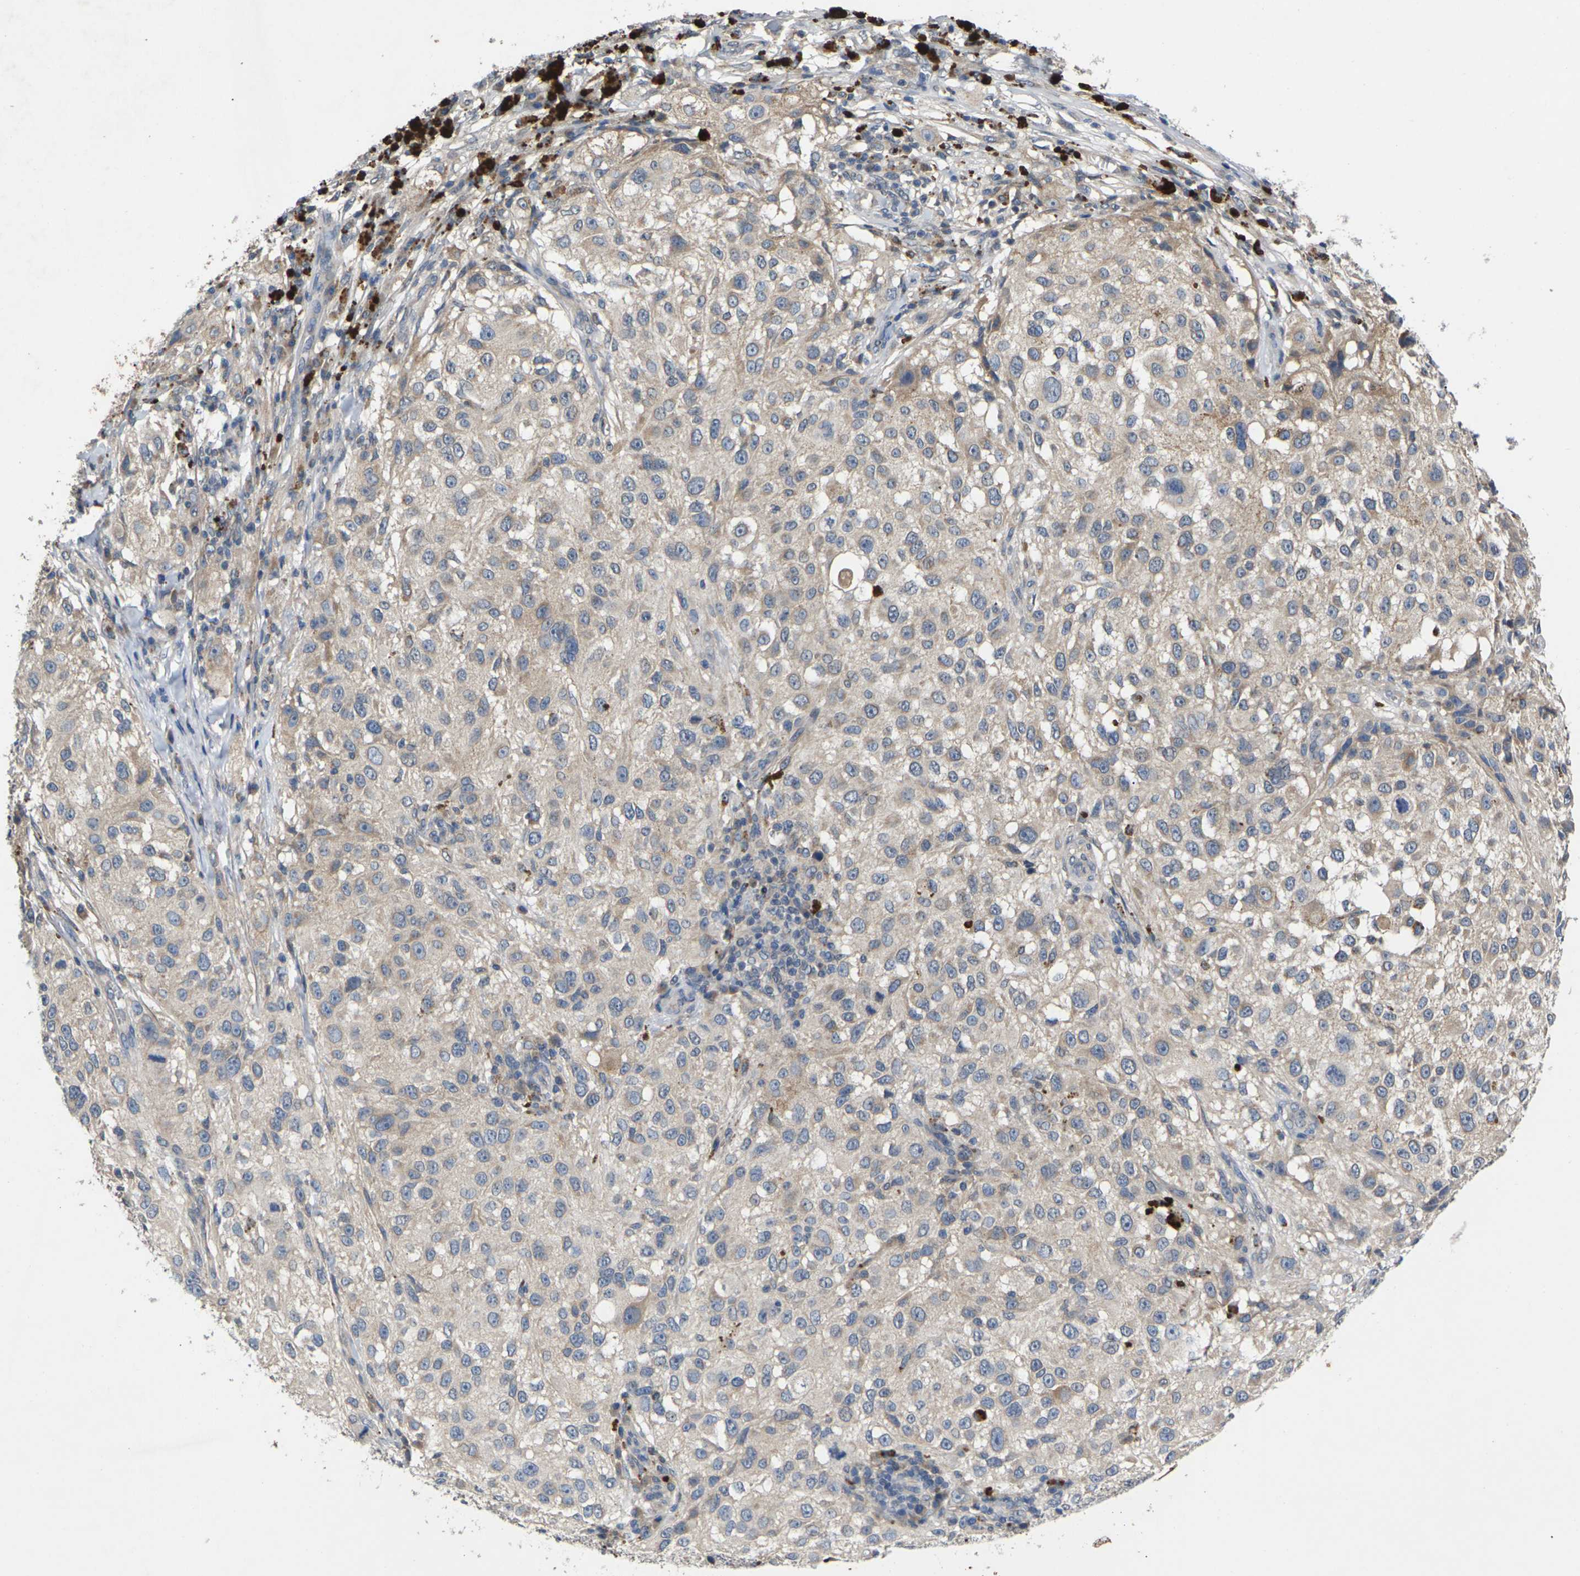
{"staining": {"intensity": "weak", "quantity": ">75%", "location": "cytoplasmic/membranous"}, "tissue": "melanoma", "cell_type": "Tumor cells", "image_type": "cancer", "snomed": [{"axis": "morphology", "description": "Necrosis, NOS"}, {"axis": "morphology", "description": "Malignant melanoma, NOS"}, {"axis": "topography", "description": "Skin"}], "caption": "Immunohistochemistry photomicrograph of malignant melanoma stained for a protein (brown), which demonstrates low levels of weak cytoplasmic/membranous staining in about >75% of tumor cells.", "gene": "SLC2A2", "patient": {"sex": "female", "age": 87}}